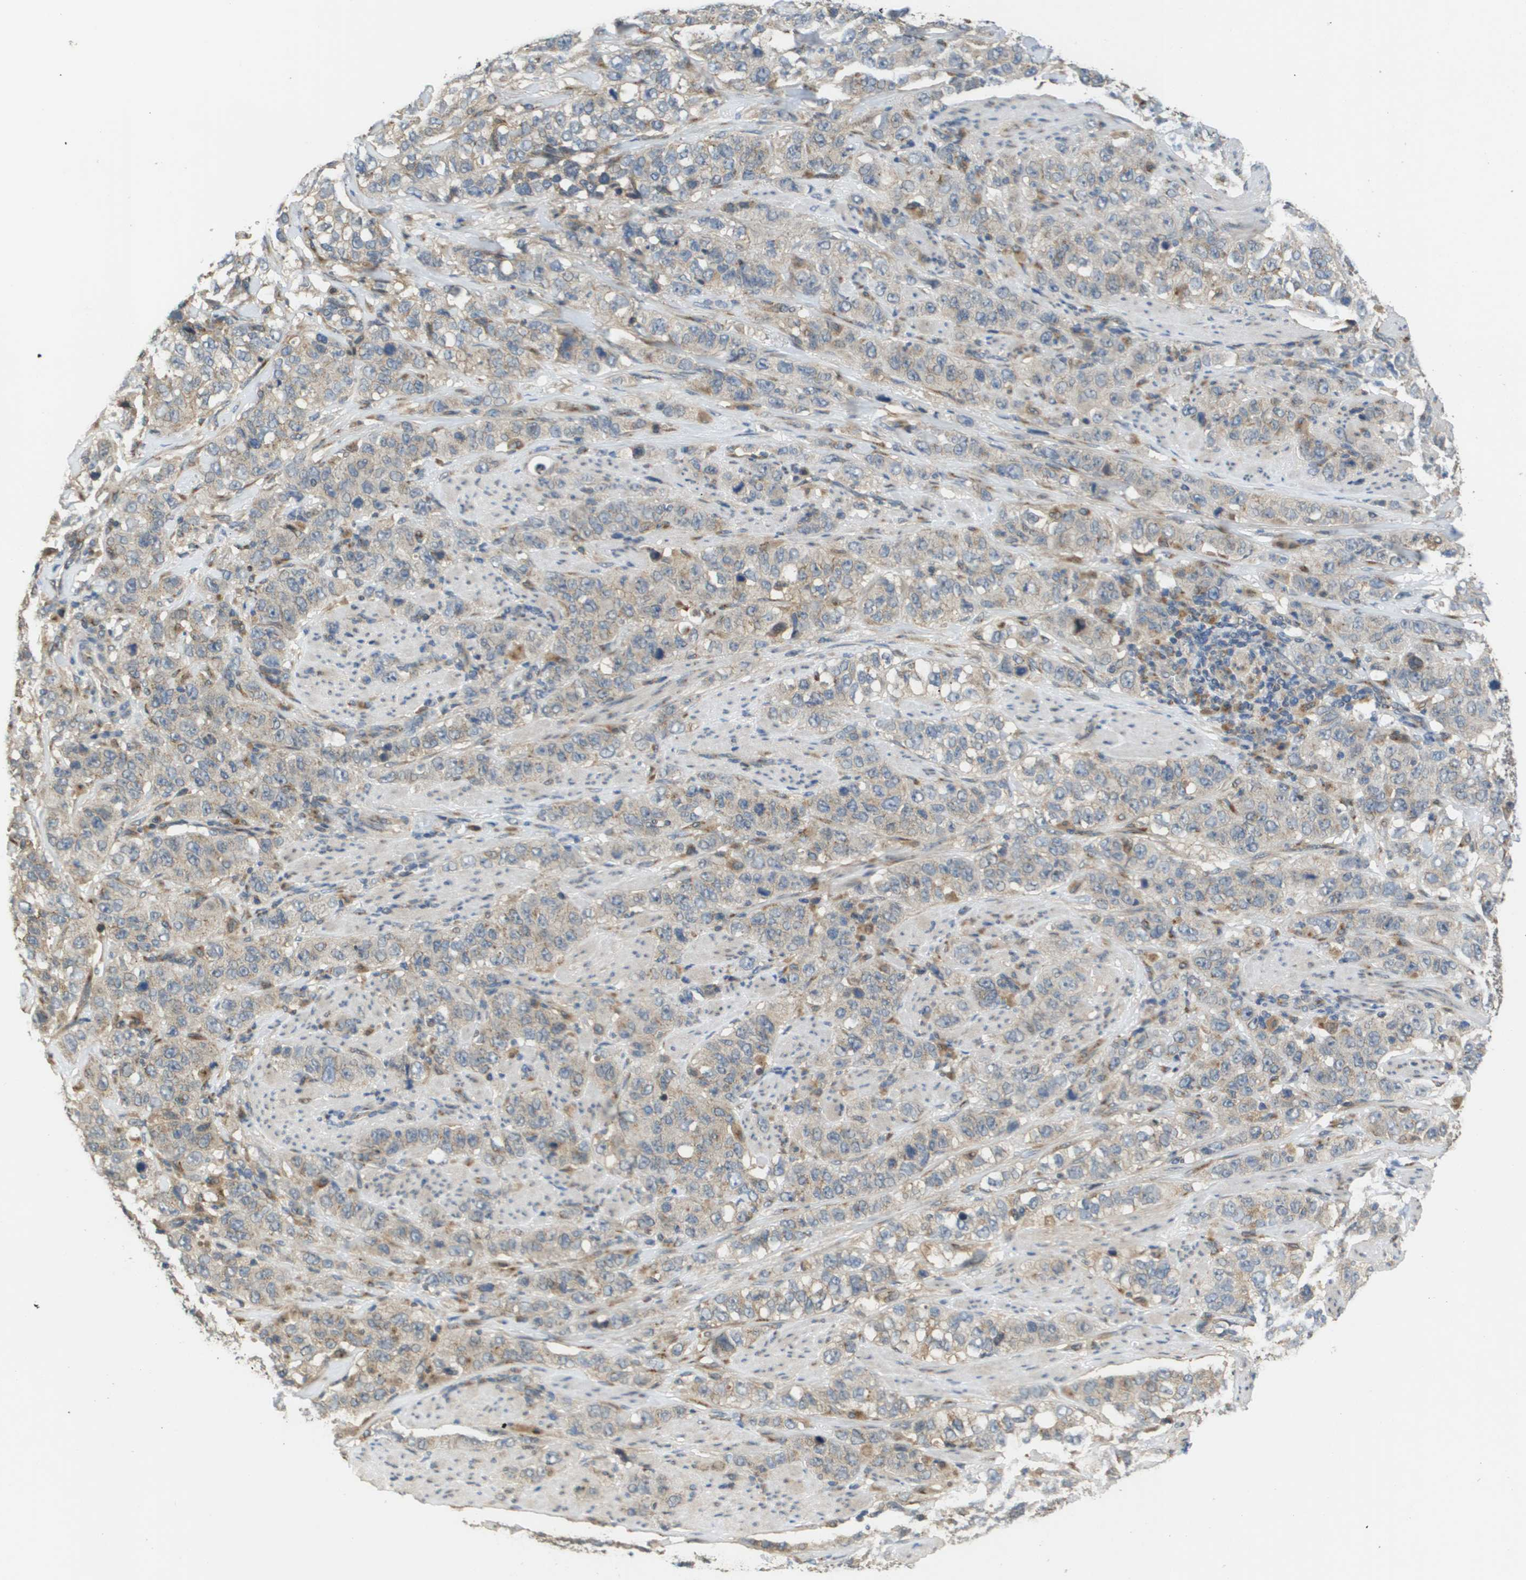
{"staining": {"intensity": "weak", "quantity": ">75%", "location": "cytoplasmic/membranous"}, "tissue": "stomach cancer", "cell_type": "Tumor cells", "image_type": "cancer", "snomed": [{"axis": "morphology", "description": "Adenocarcinoma, NOS"}, {"axis": "topography", "description": "Stomach"}], "caption": "The image exhibits a brown stain indicating the presence of a protein in the cytoplasmic/membranous of tumor cells in stomach cancer (adenocarcinoma).", "gene": "PCK1", "patient": {"sex": "male", "age": 48}}